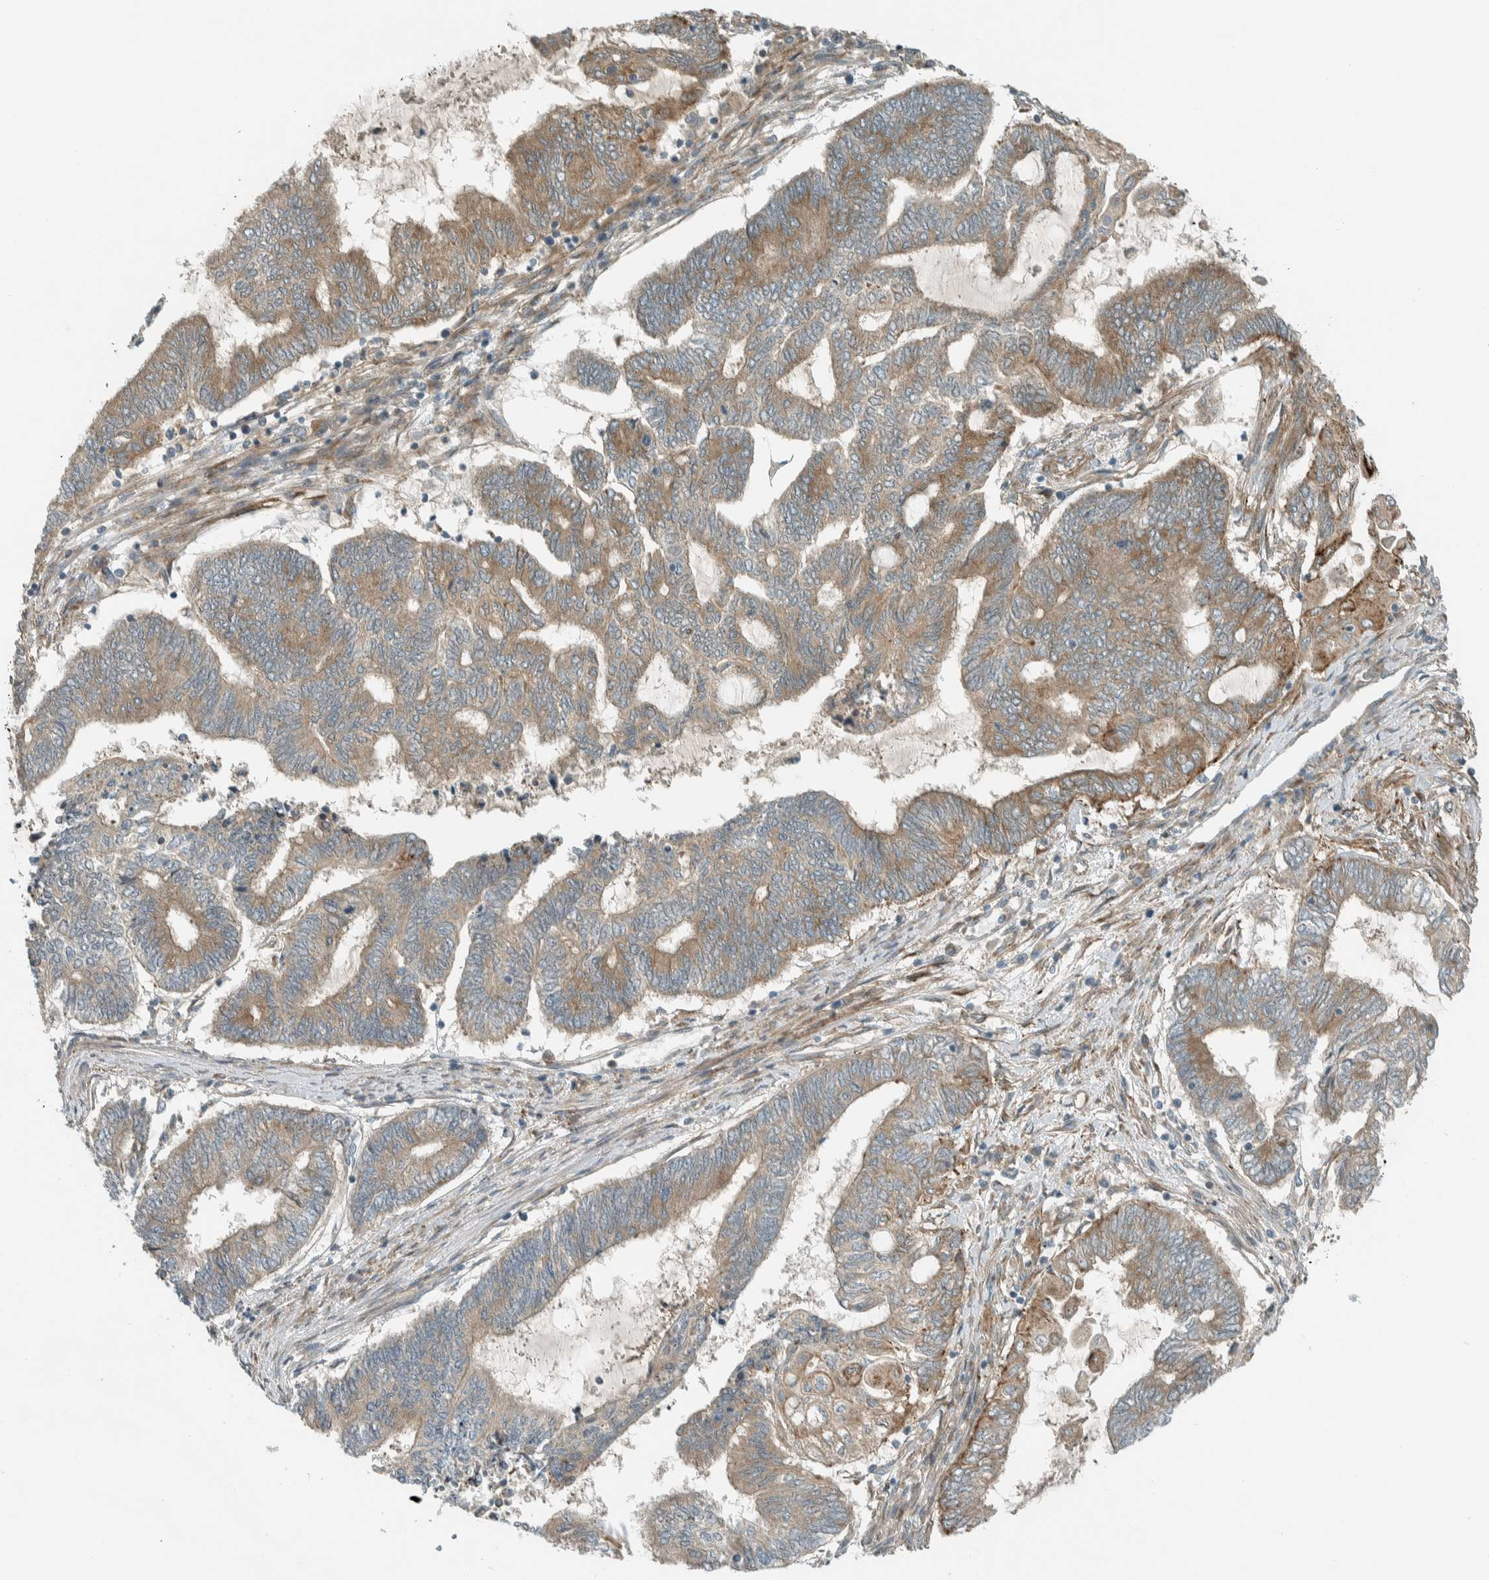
{"staining": {"intensity": "moderate", "quantity": "25%-75%", "location": "cytoplasmic/membranous"}, "tissue": "endometrial cancer", "cell_type": "Tumor cells", "image_type": "cancer", "snomed": [{"axis": "morphology", "description": "Adenocarcinoma, NOS"}, {"axis": "topography", "description": "Uterus"}, {"axis": "topography", "description": "Endometrium"}], "caption": "Immunohistochemistry image of neoplastic tissue: adenocarcinoma (endometrial) stained using IHC exhibits medium levels of moderate protein expression localized specifically in the cytoplasmic/membranous of tumor cells, appearing as a cytoplasmic/membranous brown color.", "gene": "EXOC7", "patient": {"sex": "female", "age": 70}}